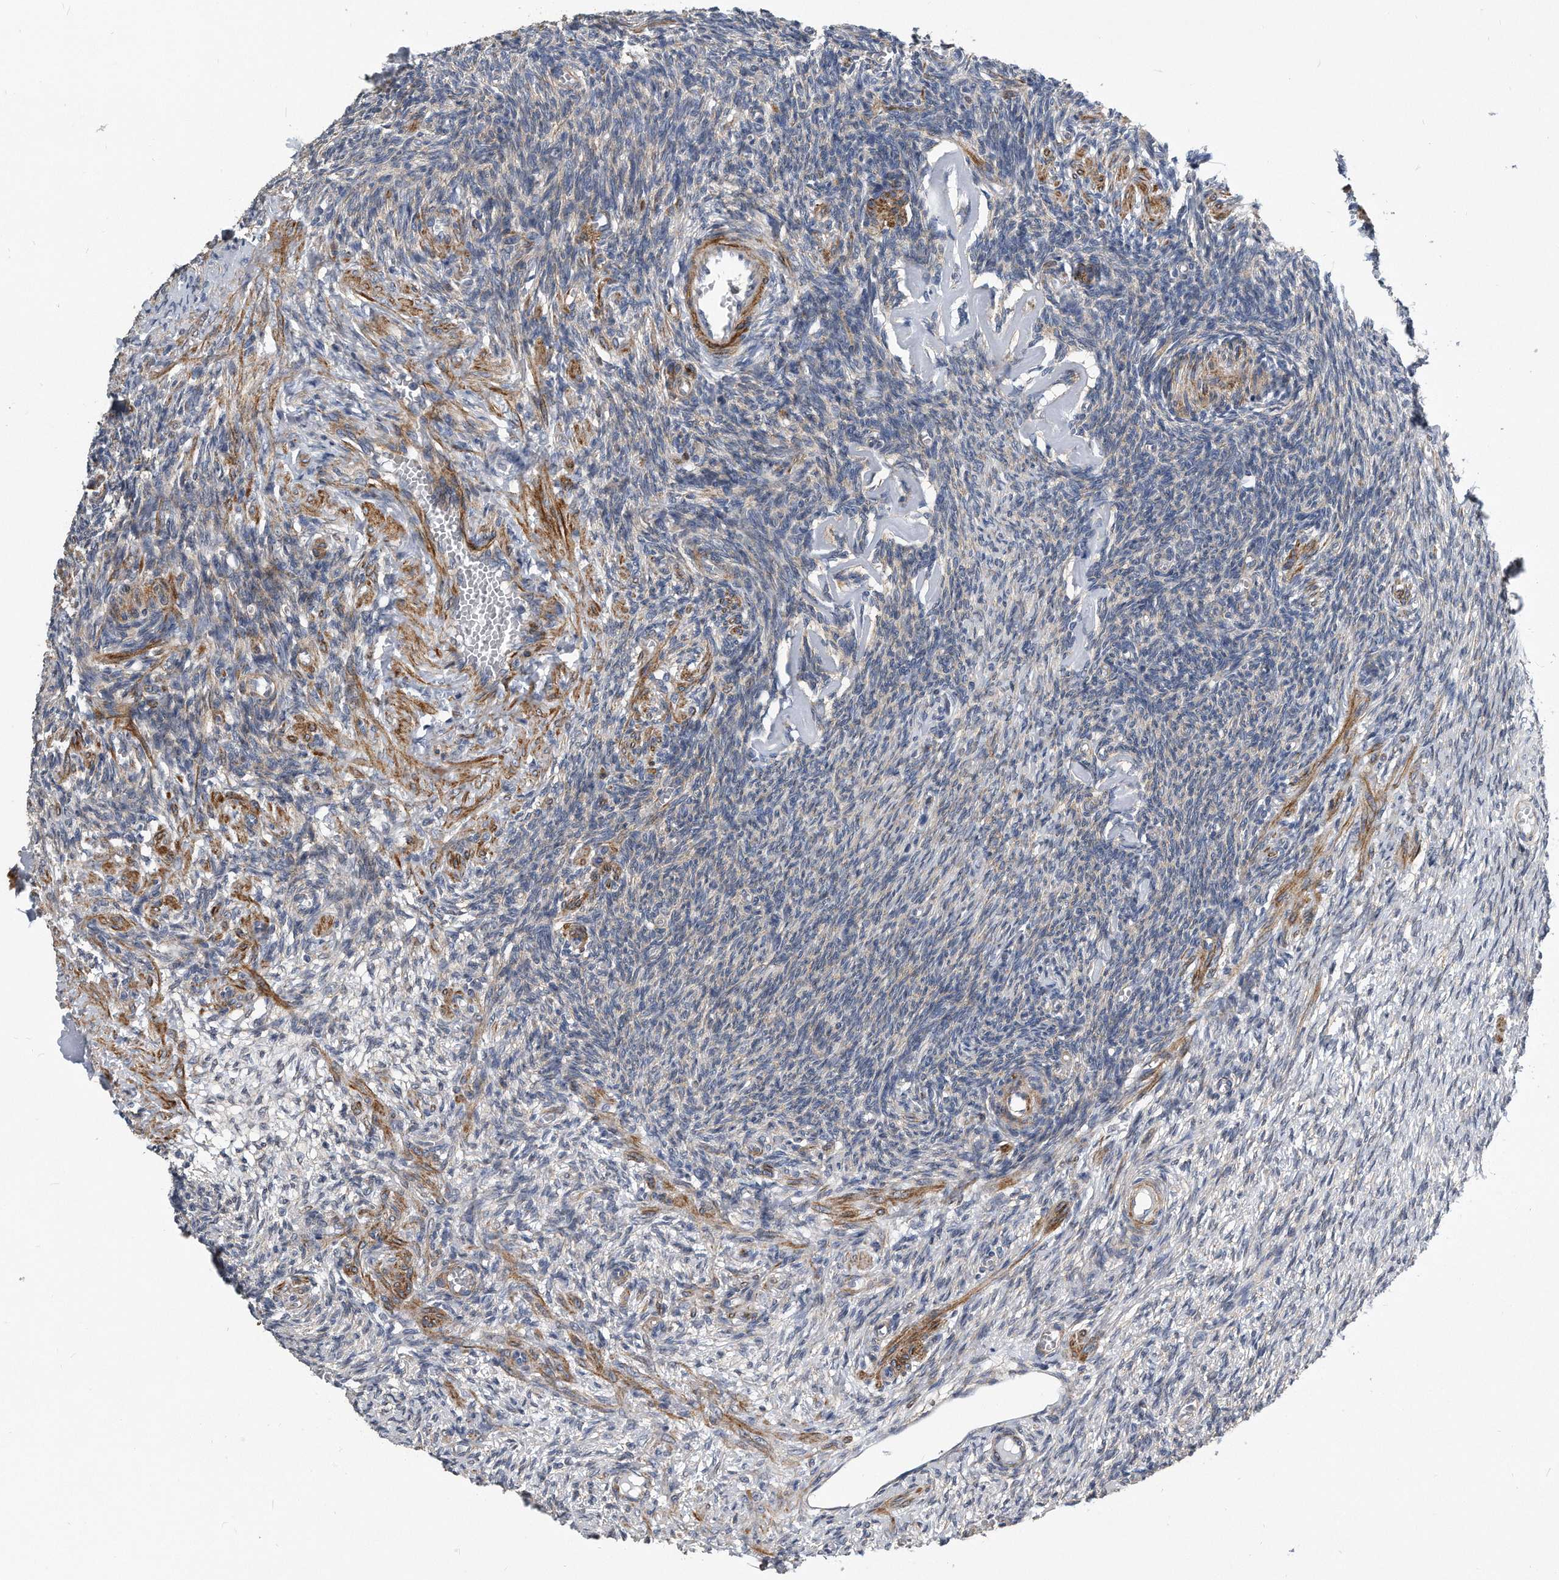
{"staining": {"intensity": "weak", "quantity": "25%-75%", "location": "cytoplasmic/membranous"}, "tissue": "ovary", "cell_type": "Ovarian stroma cells", "image_type": "normal", "snomed": [{"axis": "morphology", "description": "Normal tissue, NOS"}, {"axis": "topography", "description": "Ovary"}], "caption": "Immunohistochemistry of benign human ovary displays low levels of weak cytoplasmic/membranous positivity in about 25%-75% of ovarian stroma cells. (IHC, brightfield microscopy, high magnification).", "gene": "EIF2B4", "patient": {"sex": "female", "age": 27}}